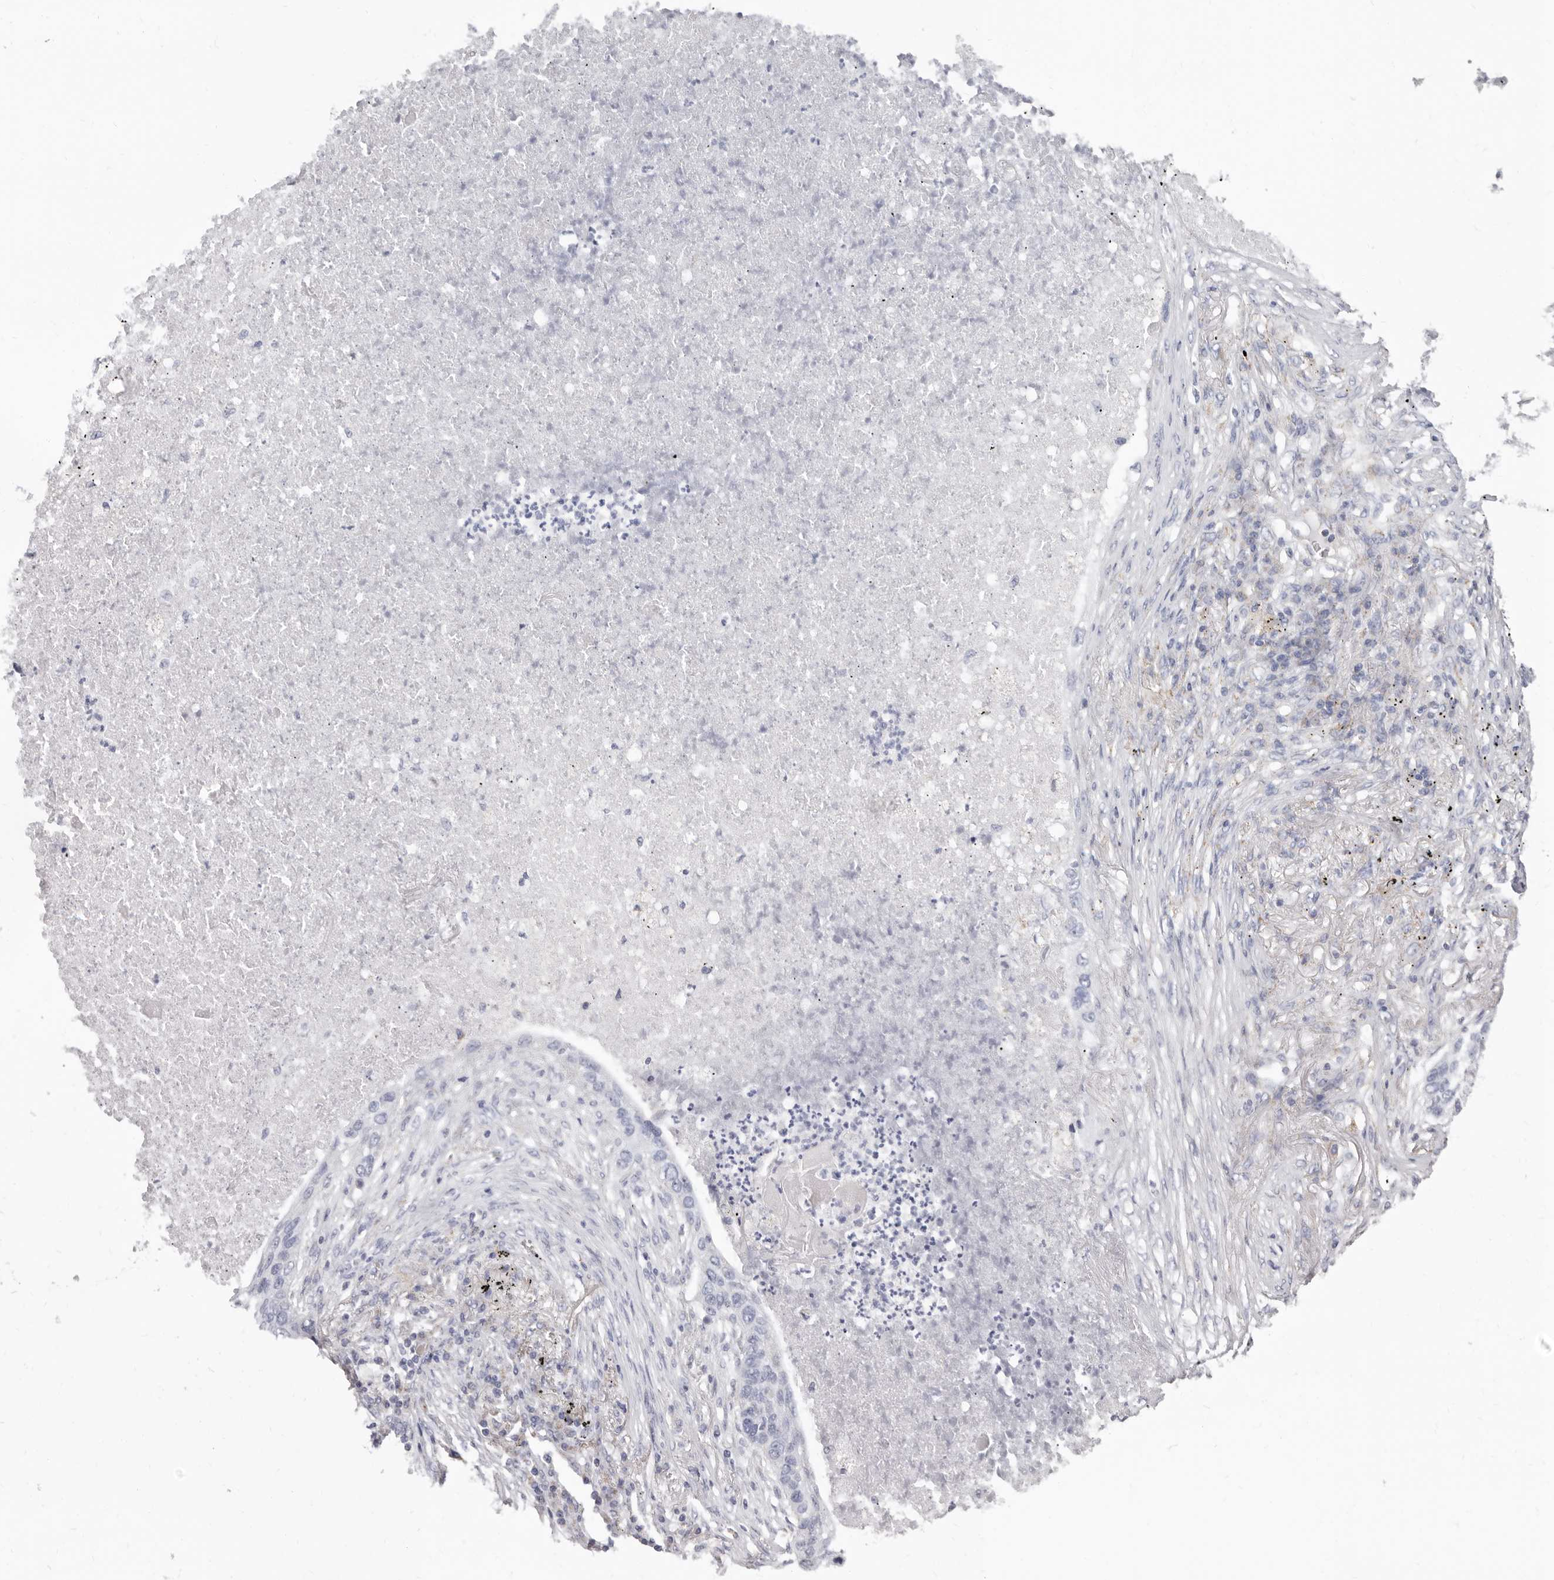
{"staining": {"intensity": "negative", "quantity": "none", "location": "none"}, "tissue": "lung cancer", "cell_type": "Tumor cells", "image_type": "cancer", "snomed": [{"axis": "morphology", "description": "Squamous cell carcinoma, NOS"}, {"axis": "topography", "description": "Lung"}], "caption": "Lung cancer was stained to show a protein in brown. There is no significant positivity in tumor cells. (DAB (3,3'-diaminobenzidine) immunohistochemistry (IHC), high magnification).", "gene": "RSPO2", "patient": {"sex": "female", "age": 63}}